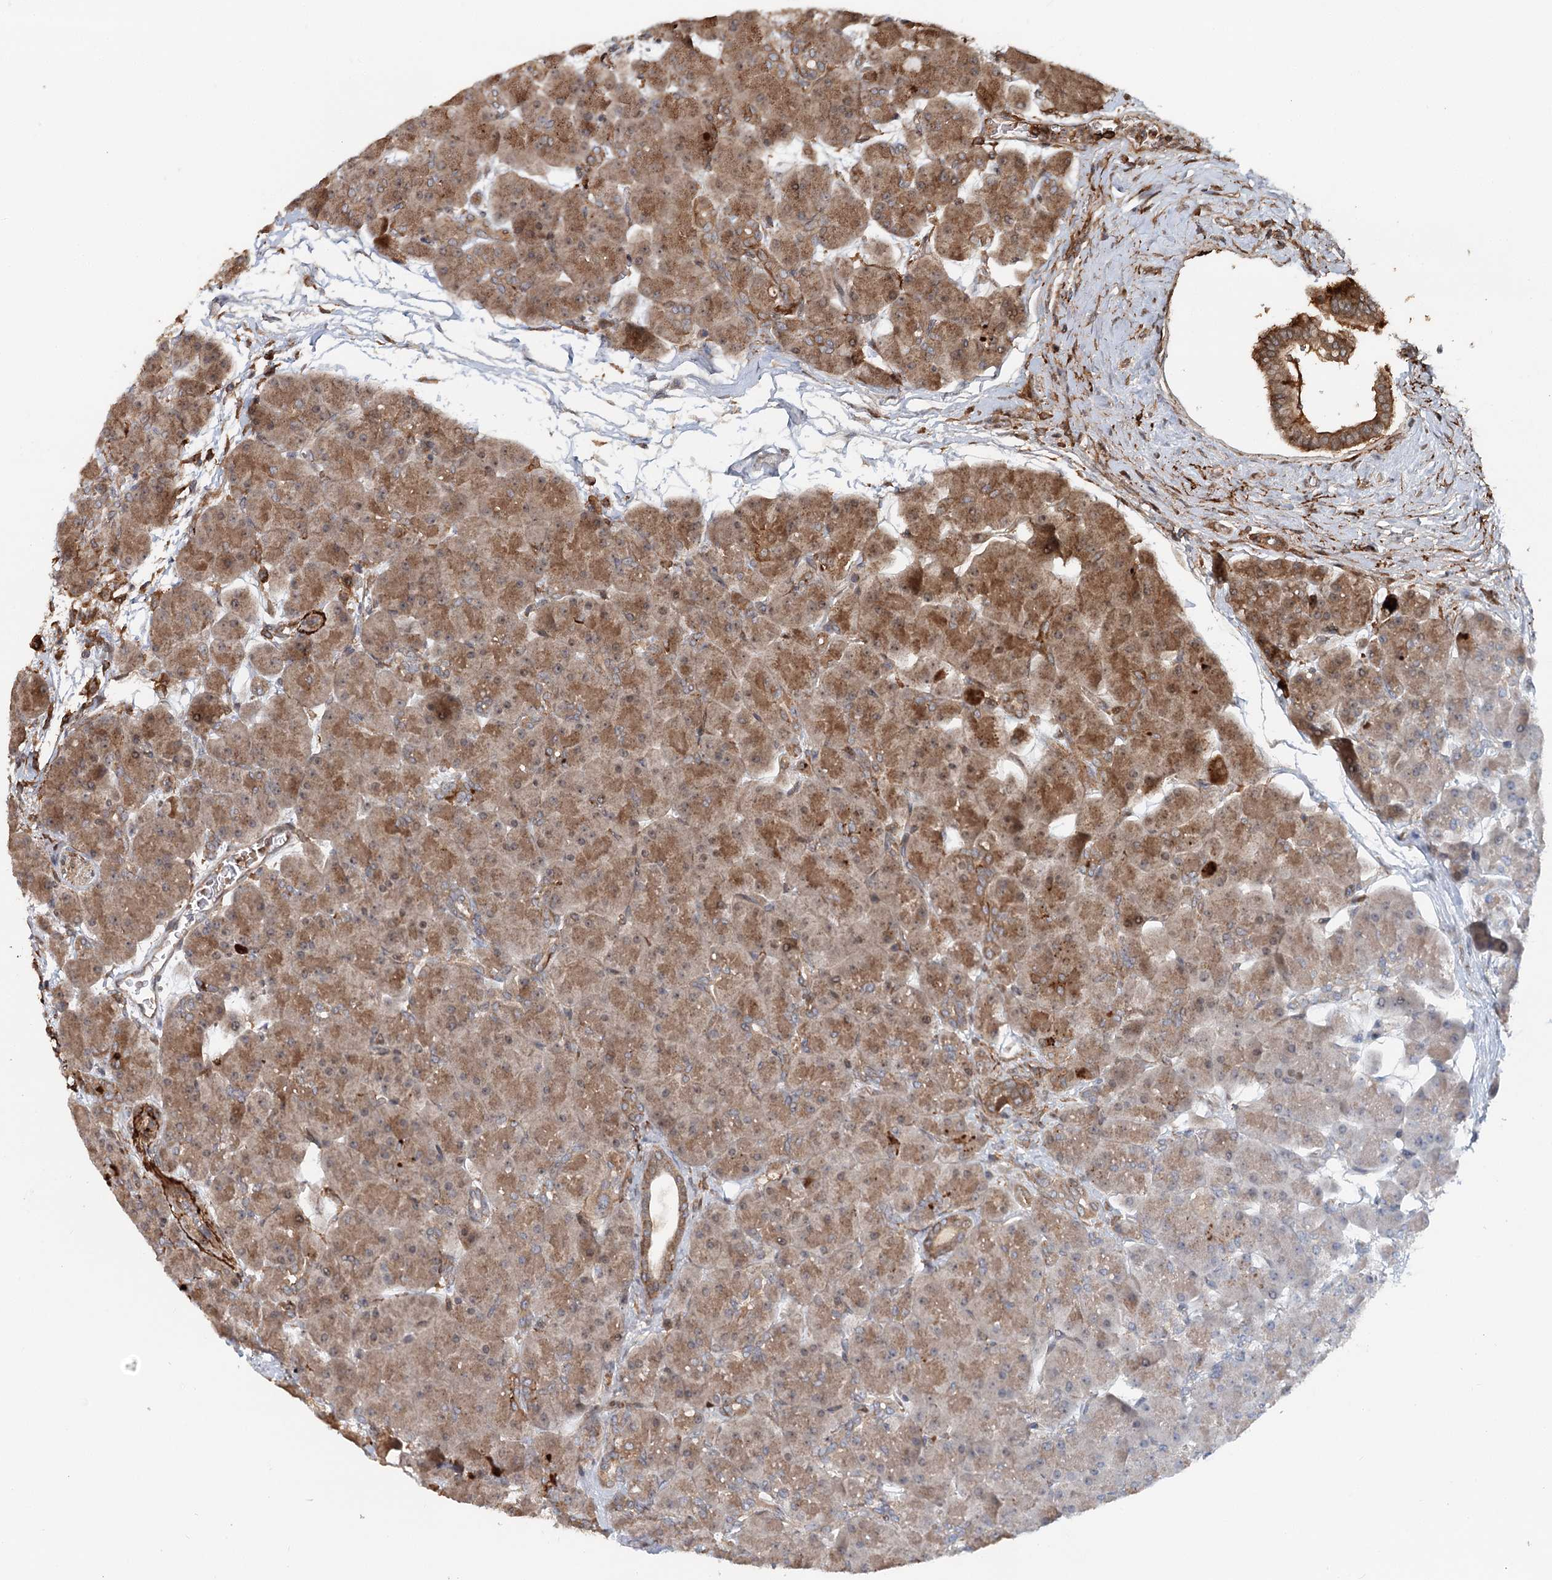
{"staining": {"intensity": "strong", "quantity": ">75%", "location": "cytoplasmic/membranous"}, "tissue": "pancreas", "cell_type": "Exocrine glandular cells", "image_type": "normal", "snomed": [{"axis": "morphology", "description": "Normal tissue, NOS"}, {"axis": "topography", "description": "Pancreas"}], "caption": "Immunohistochemical staining of unremarkable pancreas demonstrates strong cytoplasmic/membranous protein expression in approximately >75% of exocrine glandular cells.", "gene": "RNF111", "patient": {"sex": "male", "age": 66}}